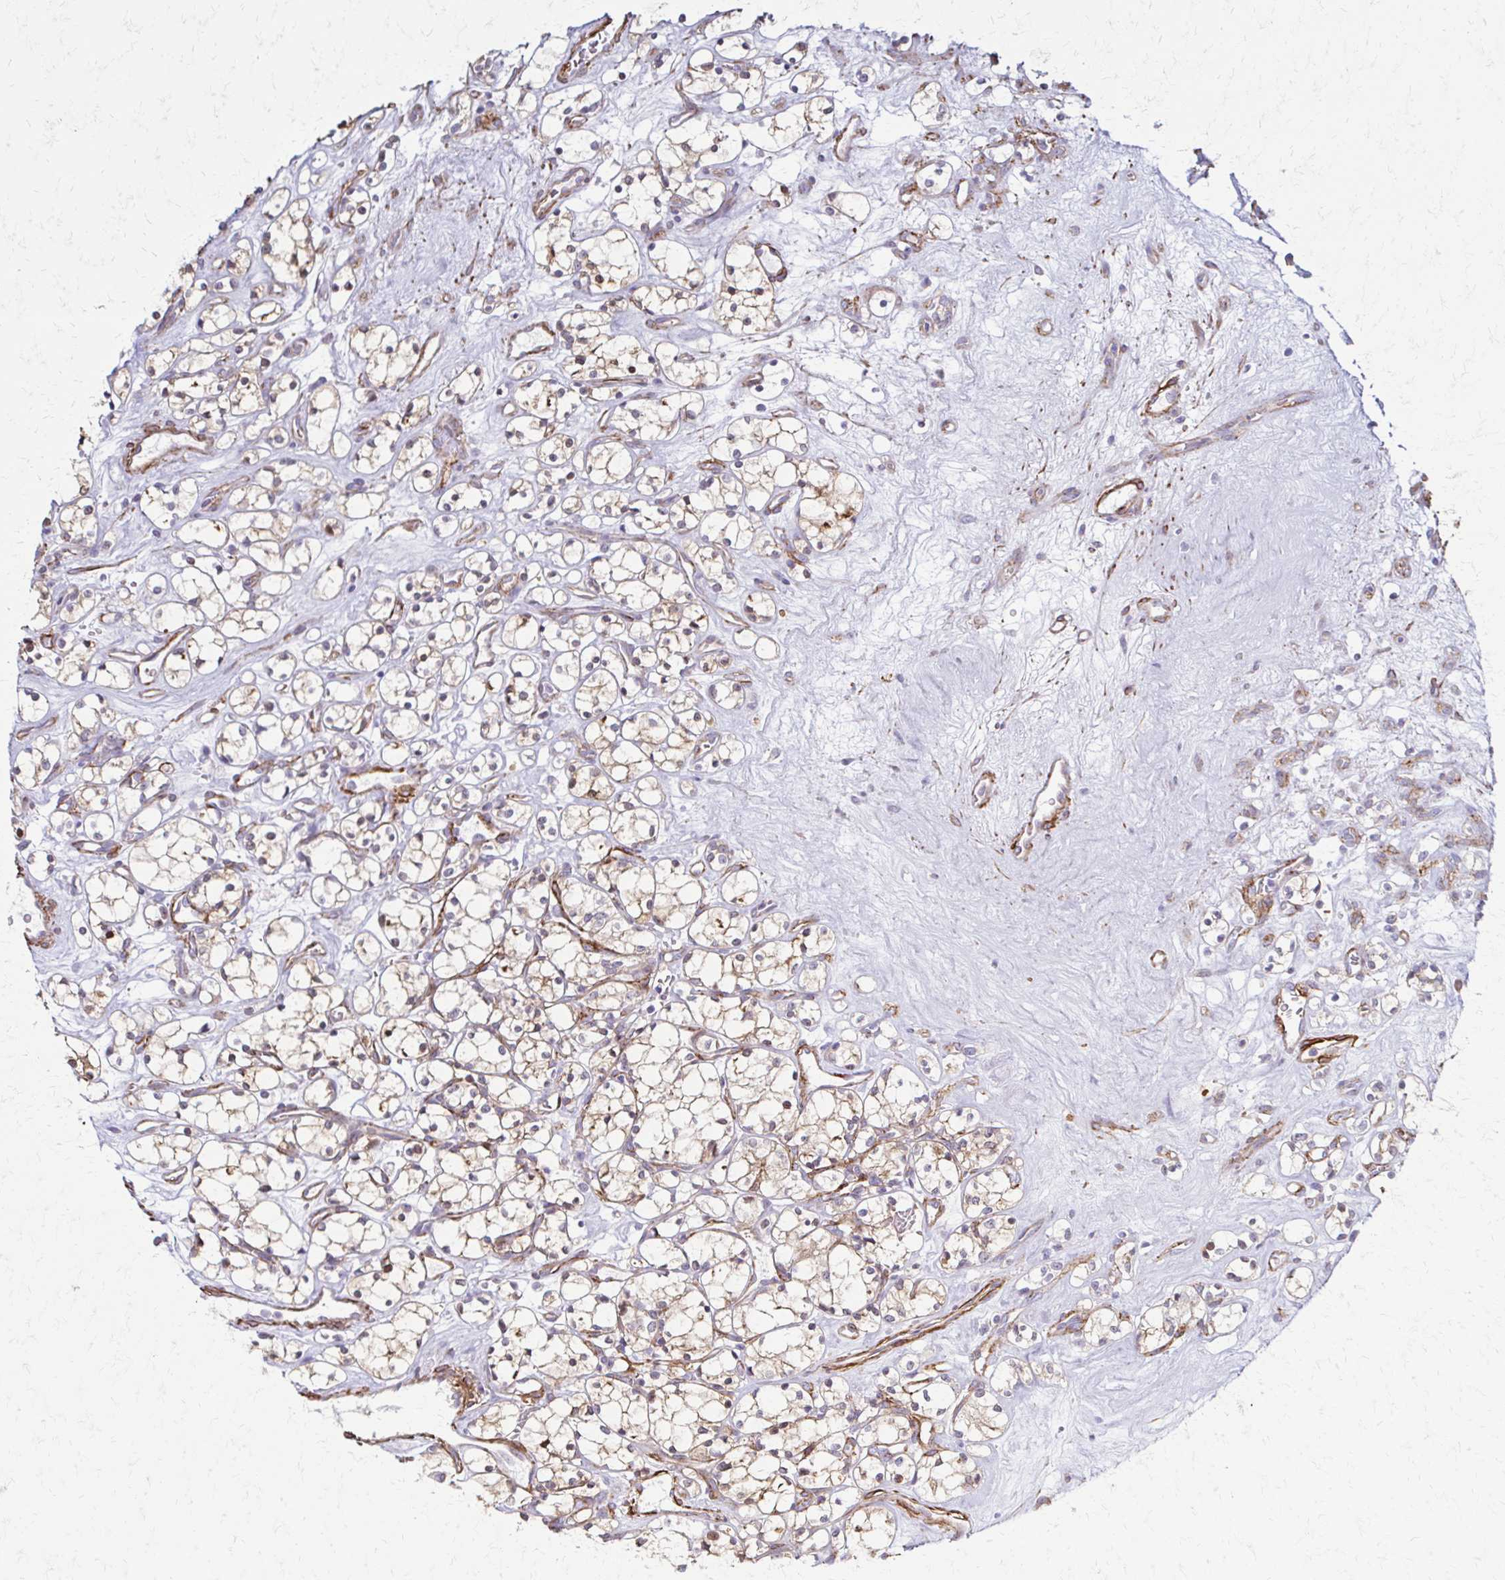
{"staining": {"intensity": "moderate", "quantity": "25%-75%", "location": "cytoplasmic/membranous"}, "tissue": "renal cancer", "cell_type": "Tumor cells", "image_type": "cancer", "snomed": [{"axis": "morphology", "description": "Adenocarcinoma, NOS"}, {"axis": "topography", "description": "Kidney"}], "caption": "There is medium levels of moderate cytoplasmic/membranous staining in tumor cells of adenocarcinoma (renal), as demonstrated by immunohistochemical staining (brown color).", "gene": "TIMMDC1", "patient": {"sex": "female", "age": 69}}